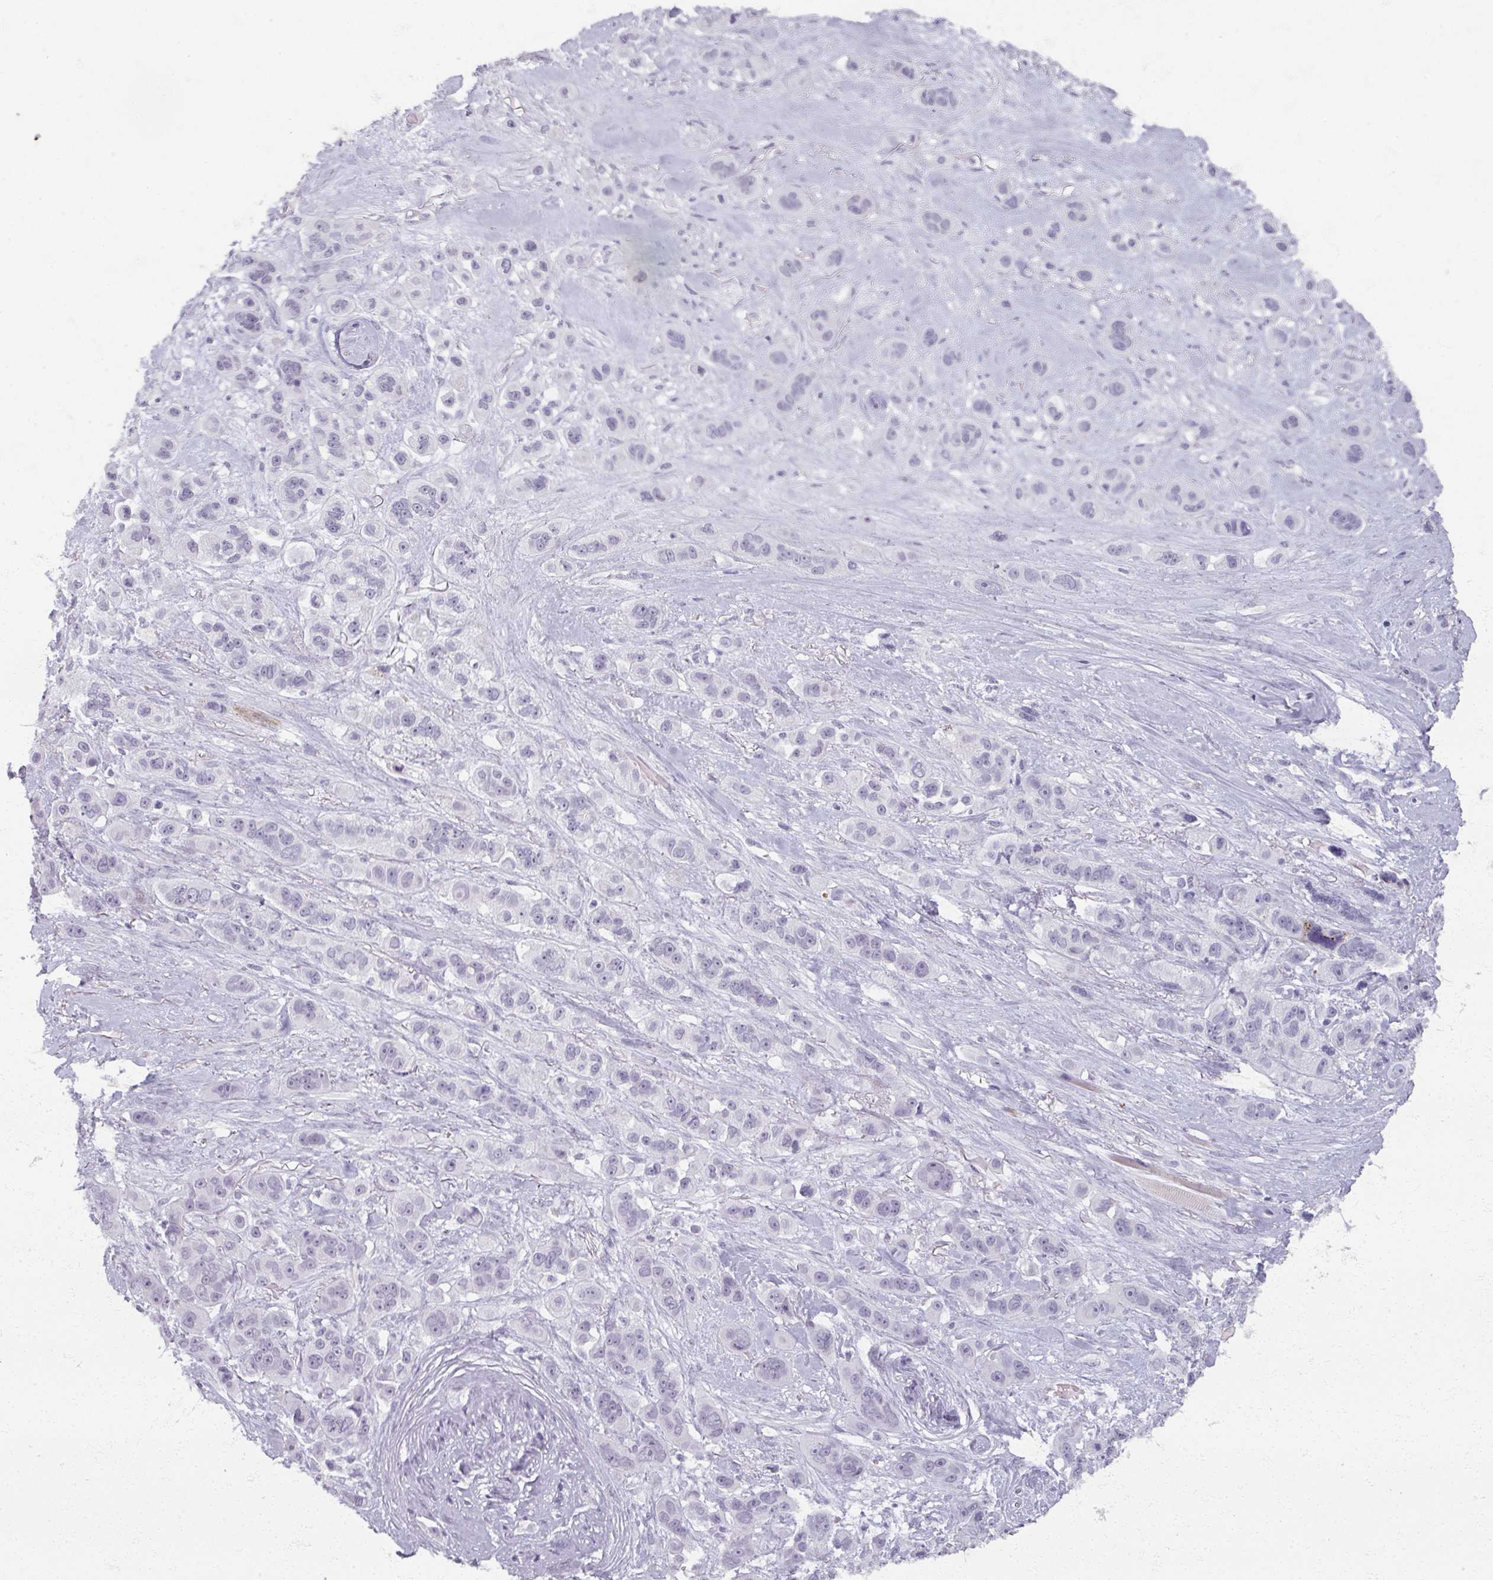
{"staining": {"intensity": "negative", "quantity": "none", "location": "none"}, "tissue": "skin cancer", "cell_type": "Tumor cells", "image_type": "cancer", "snomed": [{"axis": "morphology", "description": "Squamous cell carcinoma, NOS"}, {"axis": "topography", "description": "Skin"}], "caption": "Protein analysis of skin cancer demonstrates no significant expression in tumor cells. (Stains: DAB immunohistochemistry (IHC) with hematoxylin counter stain, Microscopy: brightfield microscopy at high magnification).", "gene": "RFPL2", "patient": {"sex": "male", "age": 67}}